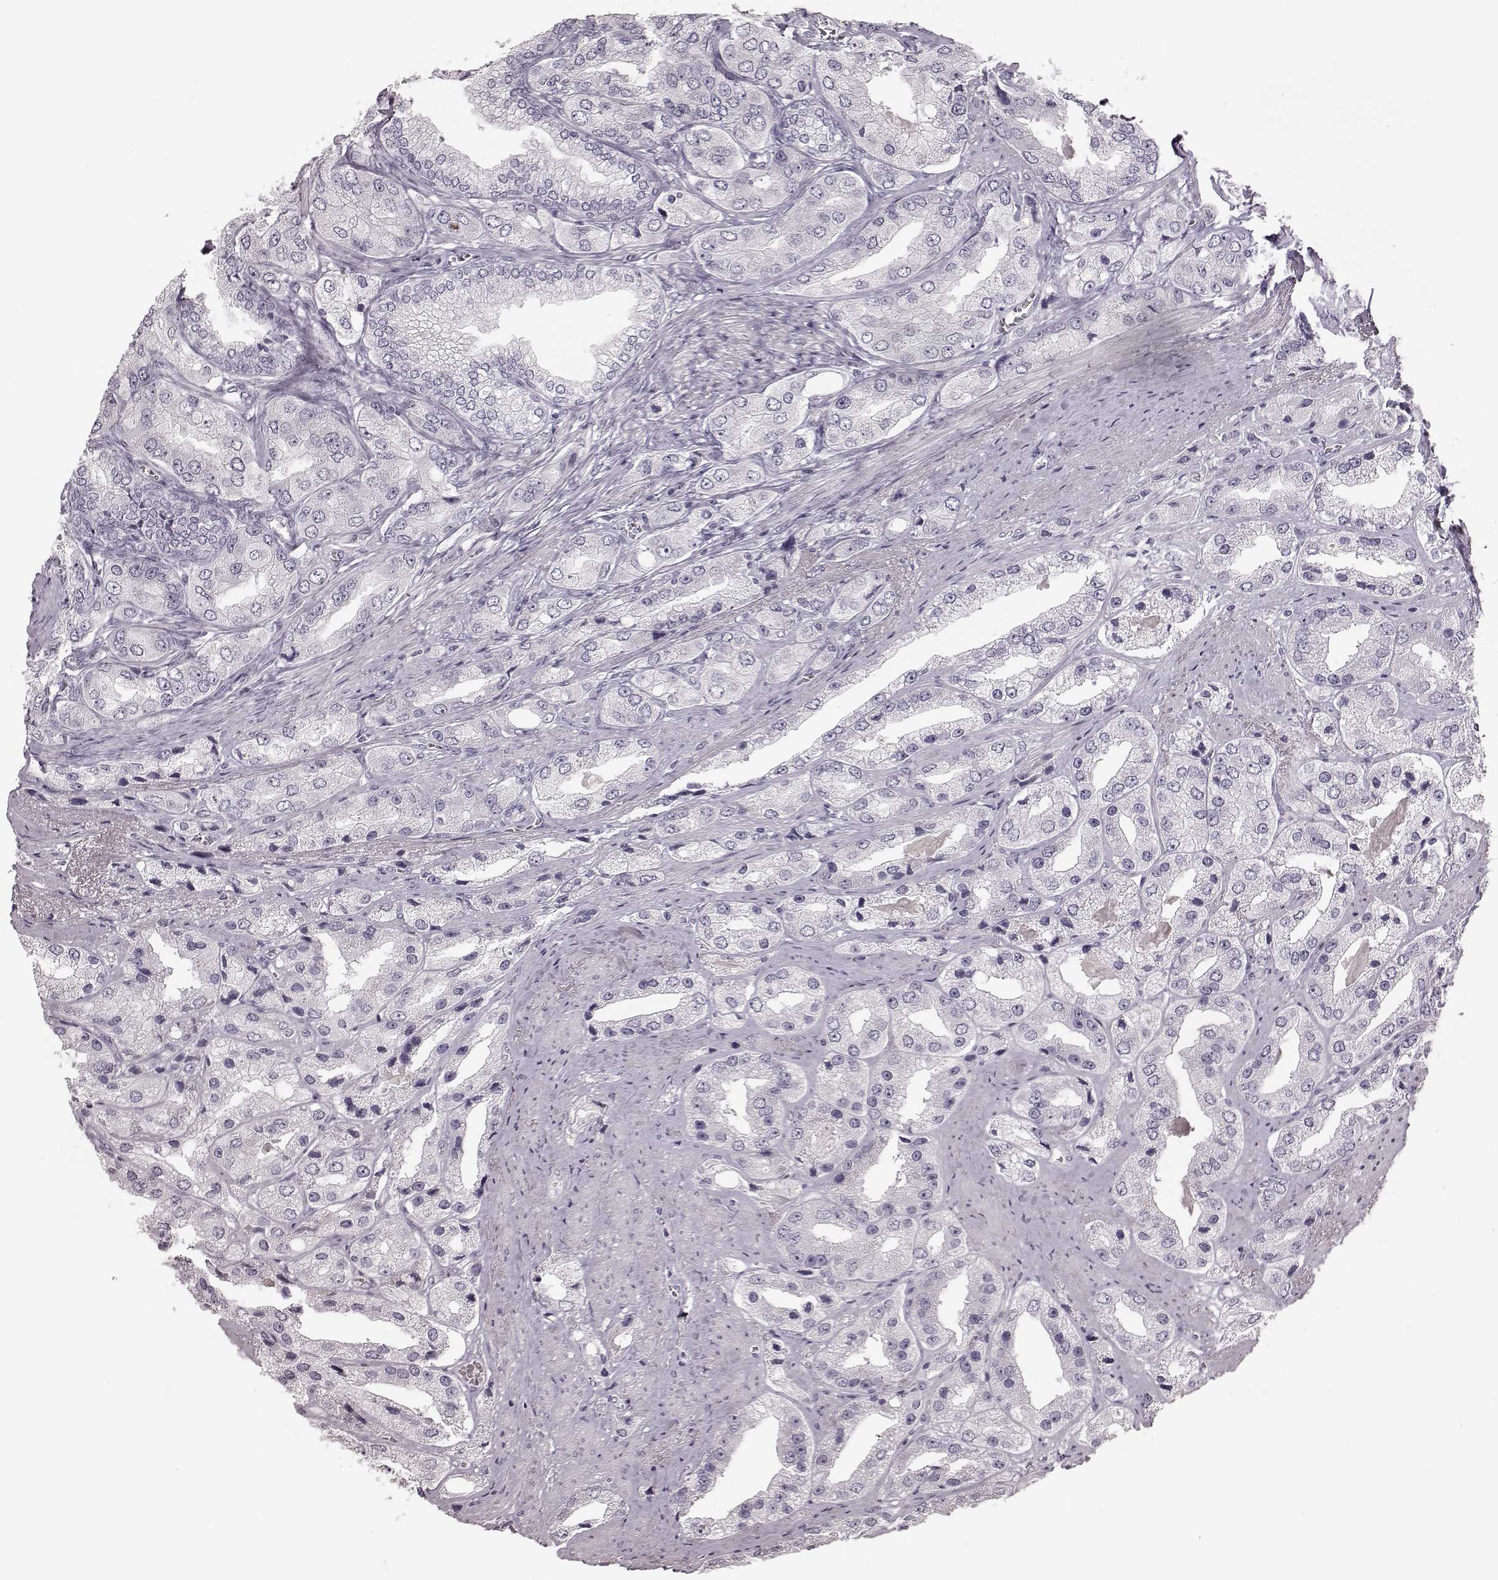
{"staining": {"intensity": "negative", "quantity": "none", "location": "none"}, "tissue": "prostate cancer", "cell_type": "Tumor cells", "image_type": "cancer", "snomed": [{"axis": "morphology", "description": "Adenocarcinoma, Low grade"}, {"axis": "topography", "description": "Prostate"}], "caption": "An IHC histopathology image of prostate cancer is shown. There is no staining in tumor cells of prostate cancer.", "gene": "ZNF433", "patient": {"sex": "male", "age": 69}}